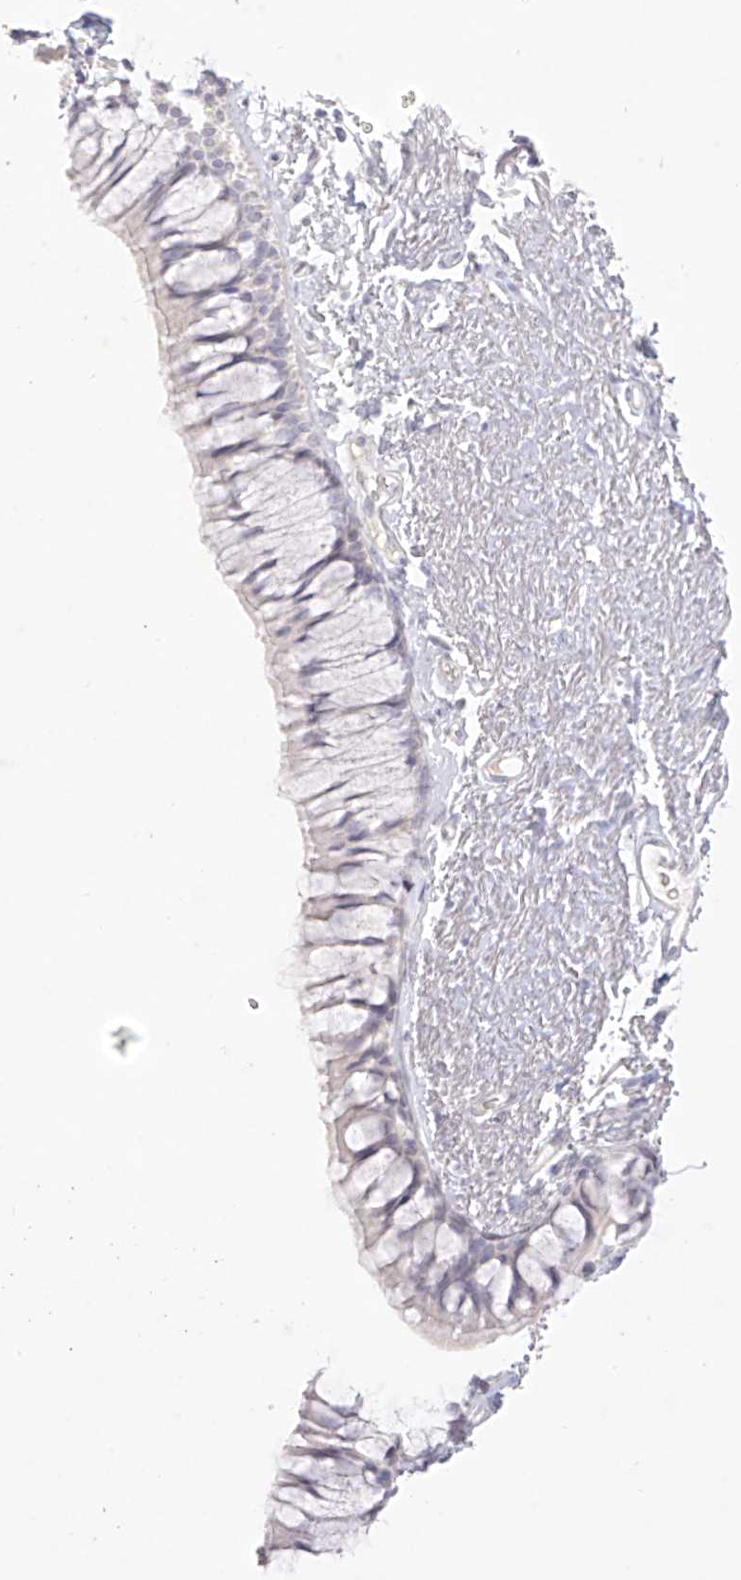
{"staining": {"intensity": "negative", "quantity": "none", "location": "none"}, "tissue": "bronchus", "cell_type": "Respiratory epithelial cells", "image_type": "normal", "snomed": [{"axis": "morphology", "description": "Normal tissue, NOS"}, {"axis": "topography", "description": "Cartilage tissue"}, {"axis": "topography", "description": "Bronchus"}], "caption": "Human bronchus stained for a protein using immunohistochemistry shows no staining in respiratory epithelial cells.", "gene": "TGM4", "patient": {"sex": "female", "age": 73}}